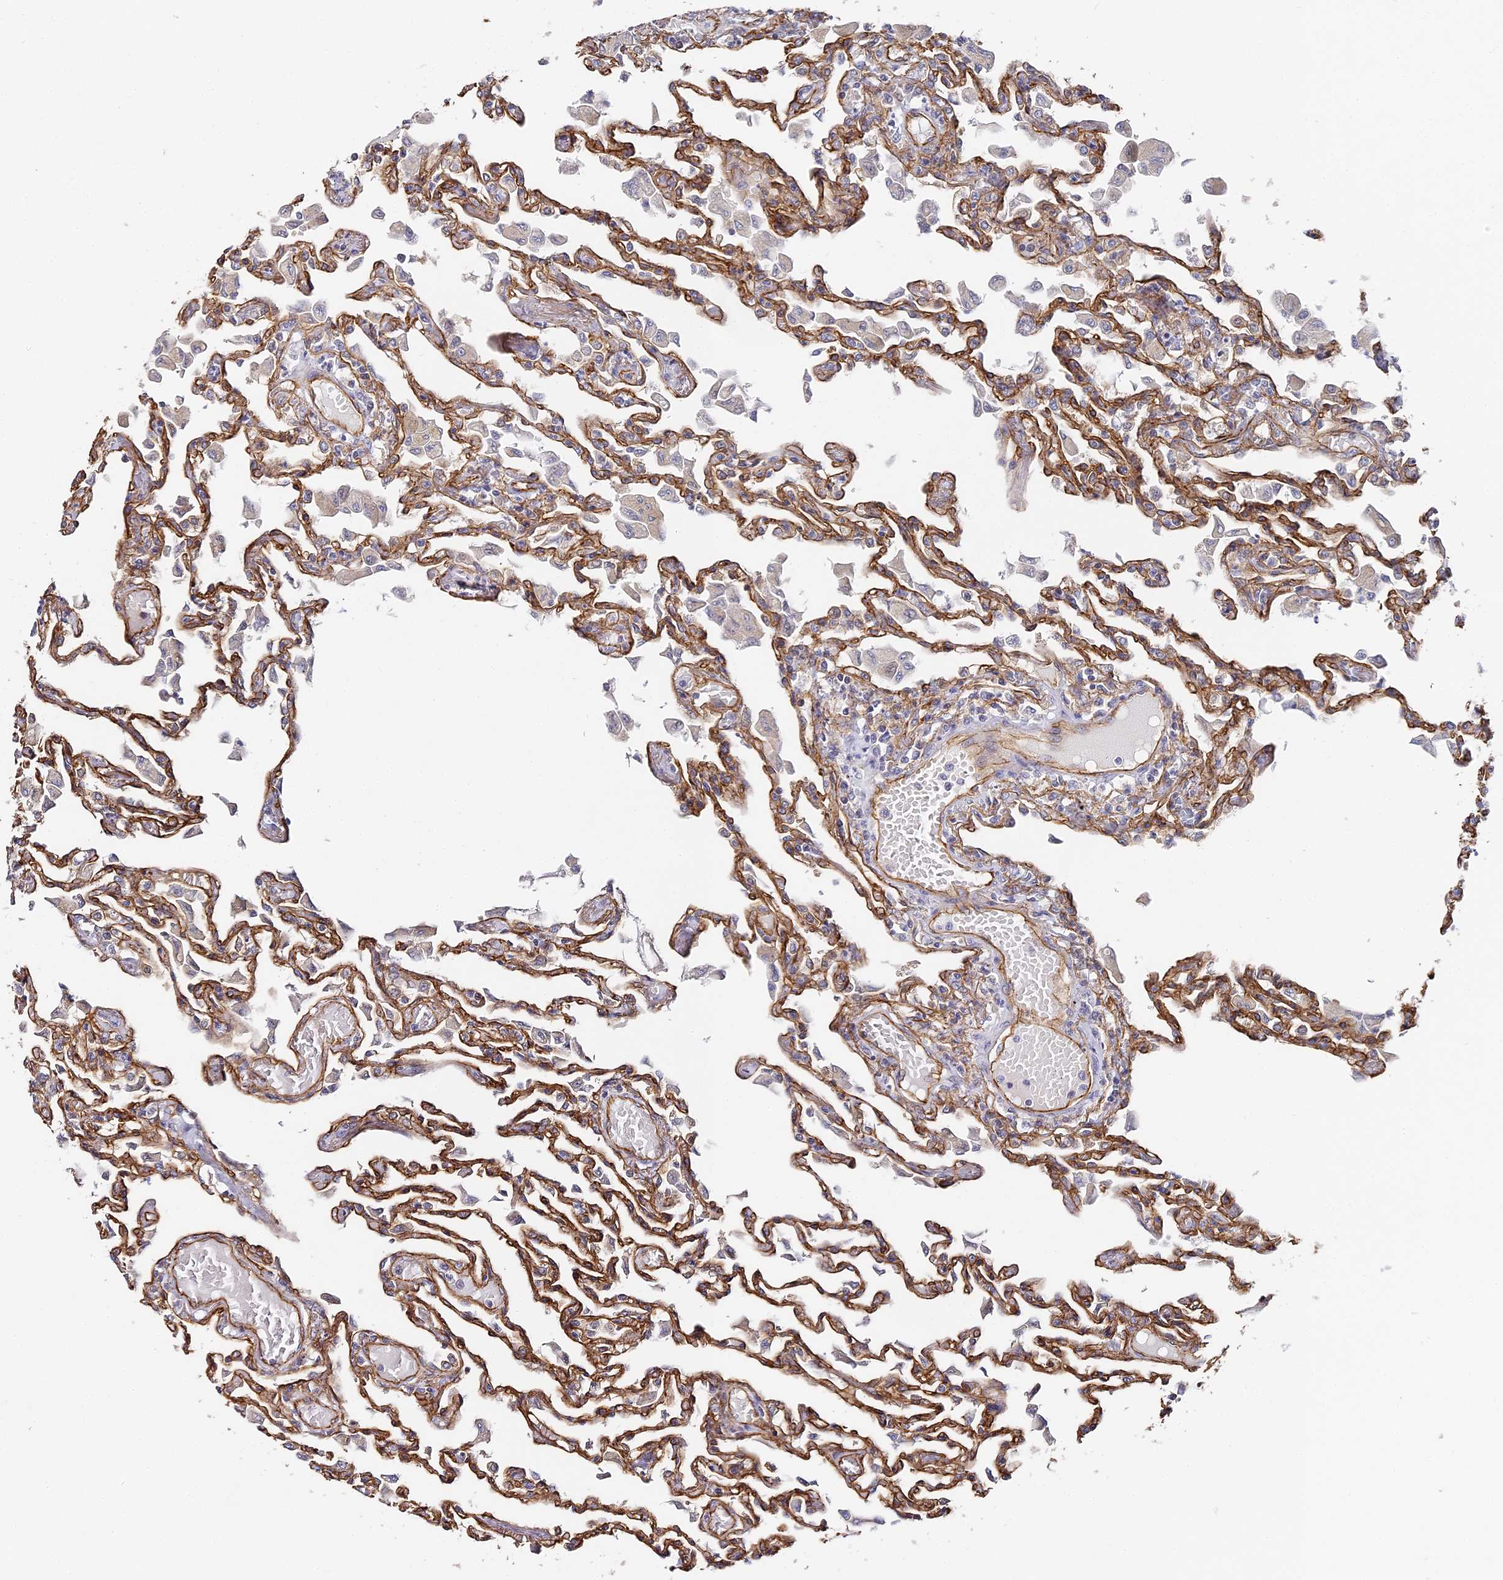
{"staining": {"intensity": "moderate", "quantity": ">75%", "location": "cytoplasmic/membranous"}, "tissue": "lung", "cell_type": "Alveolar cells", "image_type": "normal", "snomed": [{"axis": "morphology", "description": "Normal tissue, NOS"}, {"axis": "topography", "description": "Bronchus"}, {"axis": "topography", "description": "Lung"}], "caption": "About >75% of alveolar cells in benign human lung show moderate cytoplasmic/membranous protein staining as visualized by brown immunohistochemical staining.", "gene": "CCDC30", "patient": {"sex": "female", "age": 49}}